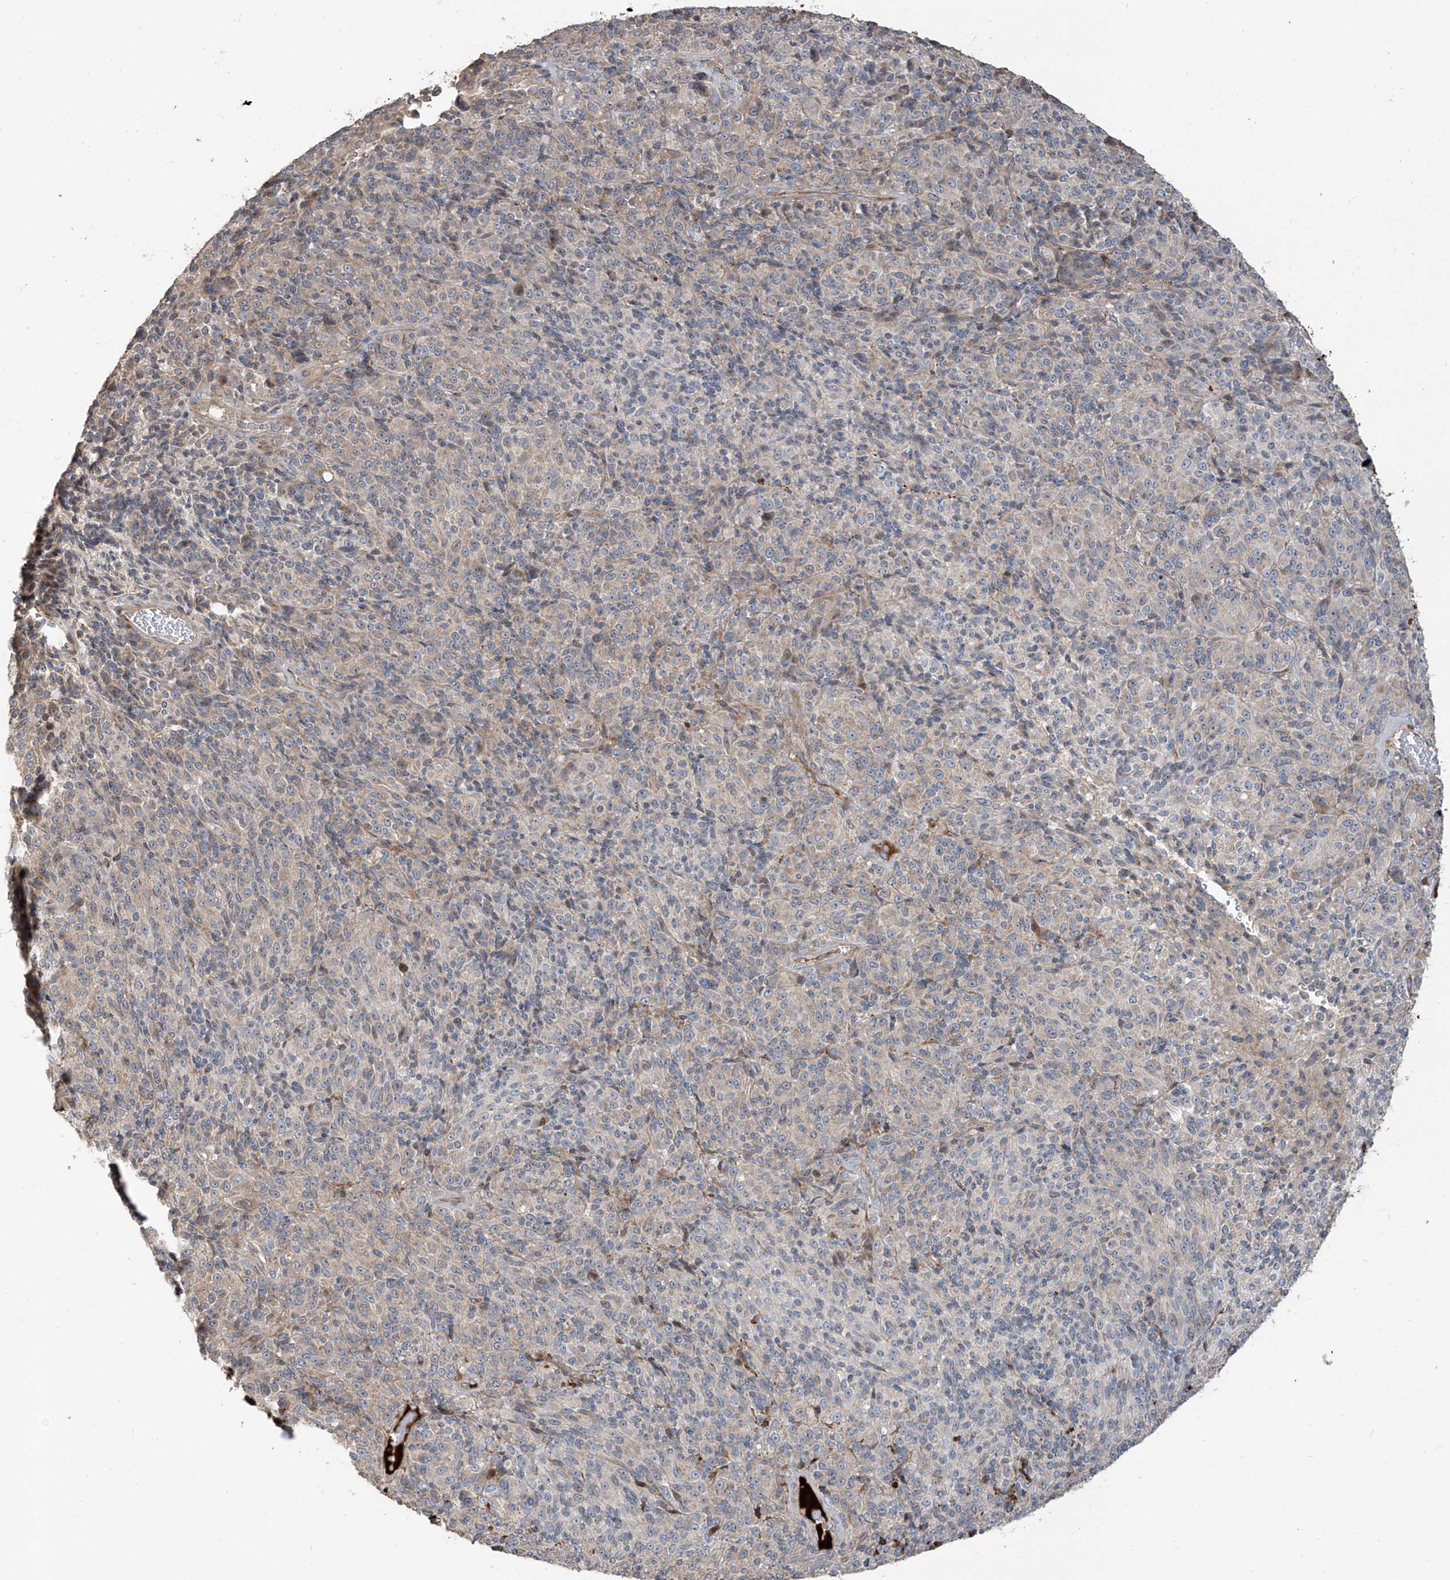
{"staining": {"intensity": "negative", "quantity": "none", "location": "none"}, "tissue": "melanoma", "cell_type": "Tumor cells", "image_type": "cancer", "snomed": [{"axis": "morphology", "description": "Malignant melanoma, Metastatic site"}, {"axis": "topography", "description": "Brain"}], "caption": "Immunohistochemistry image of neoplastic tissue: malignant melanoma (metastatic site) stained with DAB demonstrates no significant protein positivity in tumor cells.", "gene": "ABTB1", "patient": {"sex": "female", "age": 56}}